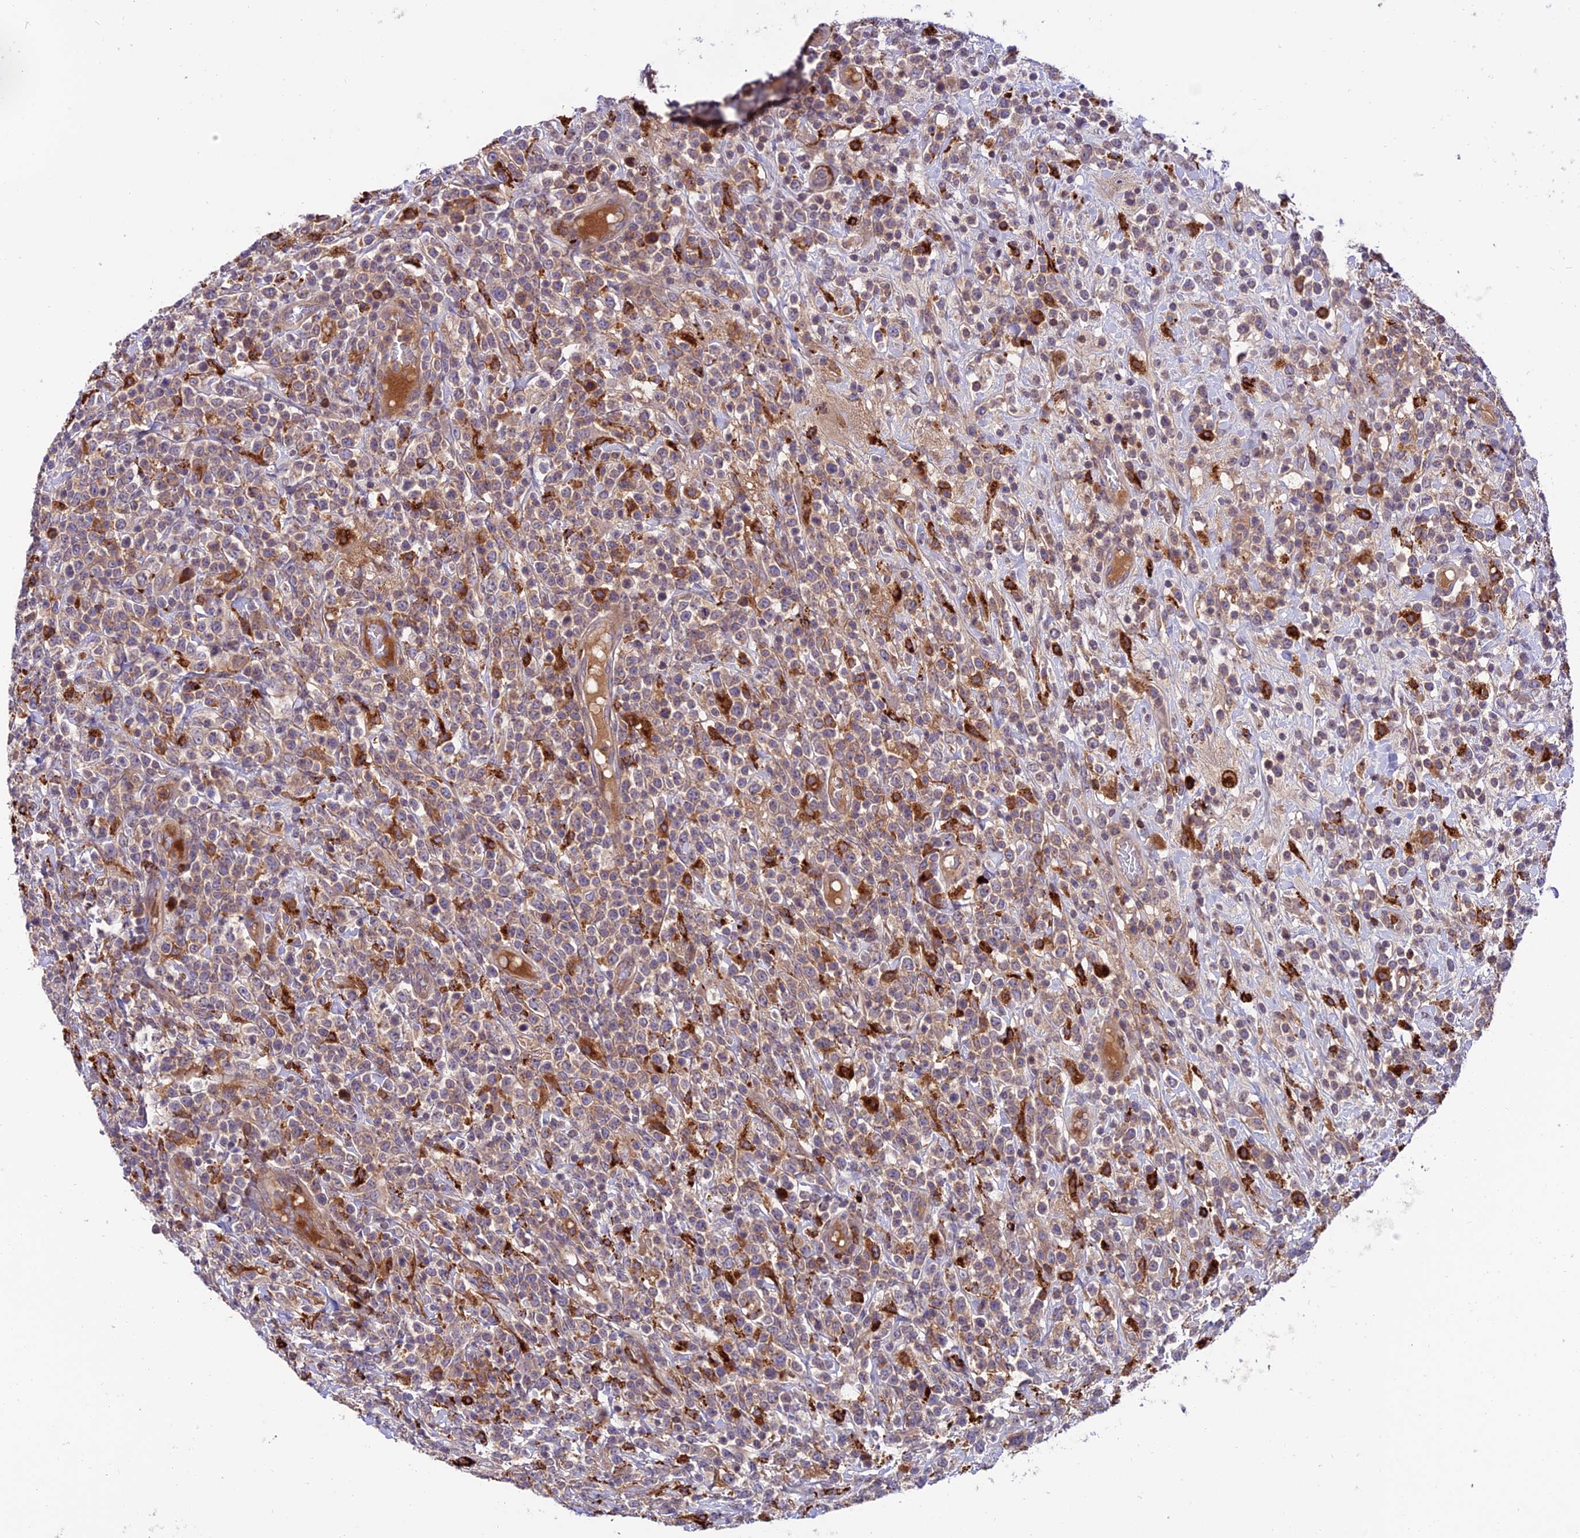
{"staining": {"intensity": "weak", "quantity": "25%-75%", "location": "cytoplasmic/membranous"}, "tissue": "lymphoma", "cell_type": "Tumor cells", "image_type": "cancer", "snomed": [{"axis": "morphology", "description": "Malignant lymphoma, non-Hodgkin's type, High grade"}, {"axis": "topography", "description": "Colon"}], "caption": "The histopathology image exhibits a brown stain indicating the presence of a protein in the cytoplasmic/membranous of tumor cells in malignant lymphoma, non-Hodgkin's type (high-grade).", "gene": "ARHGEF18", "patient": {"sex": "female", "age": 53}}